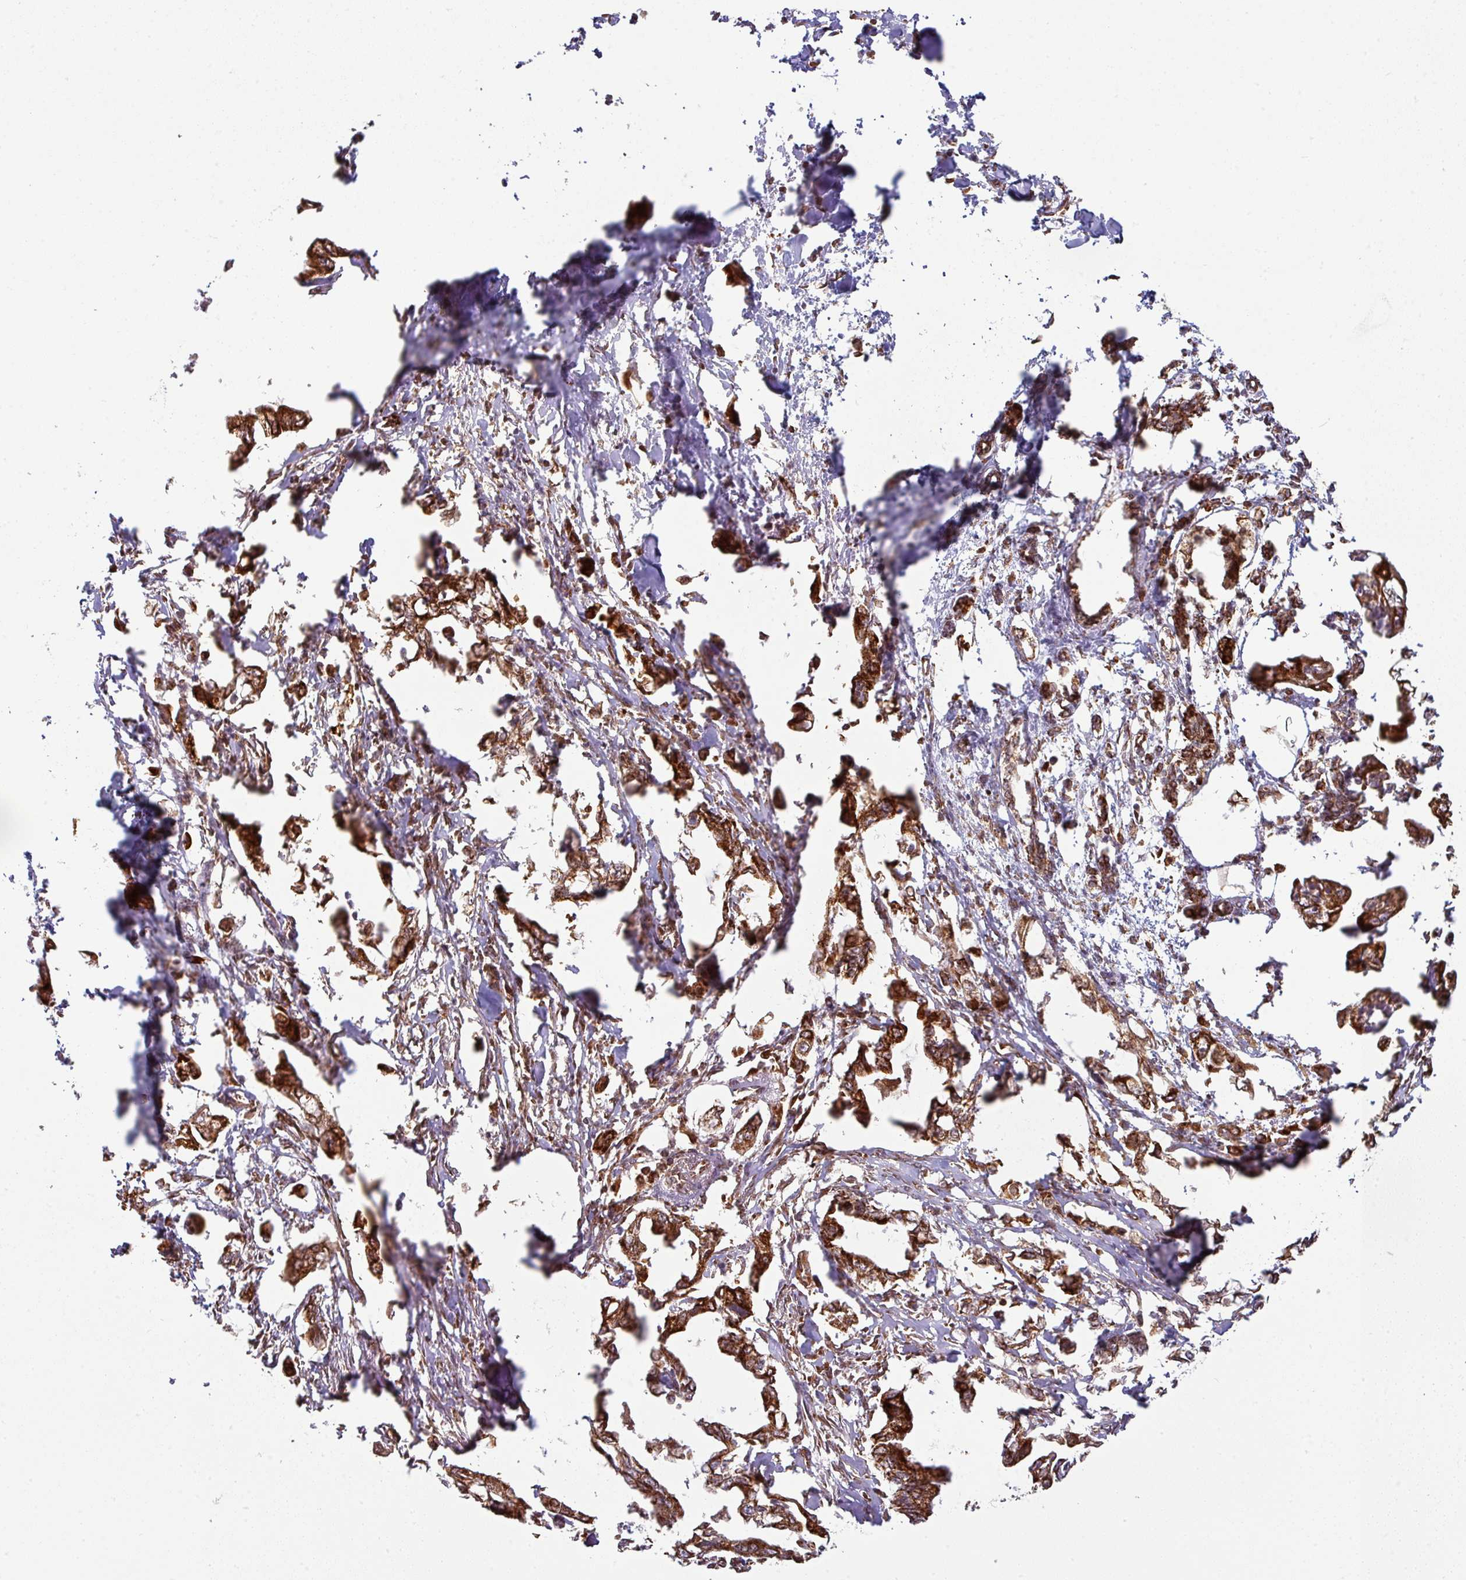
{"staining": {"intensity": "strong", "quantity": ">75%", "location": "cytoplasmic/membranous"}, "tissue": "pancreatic cancer", "cell_type": "Tumor cells", "image_type": "cancer", "snomed": [{"axis": "morphology", "description": "Adenocarcinoma, NOS"}, {"axis": "topography", "description": "Pancreas"}], "caption": "Pancreatic cancer (adenocarcinoma) stained with IHC reveals strong cytoplasmic/membranous staining in about >75% of tumor cells. (brown staining indicates protein expression, while blue staining denotes nuclei).", "gene": "TRAP1", "patient": {"sex": "male", "age": 61}}